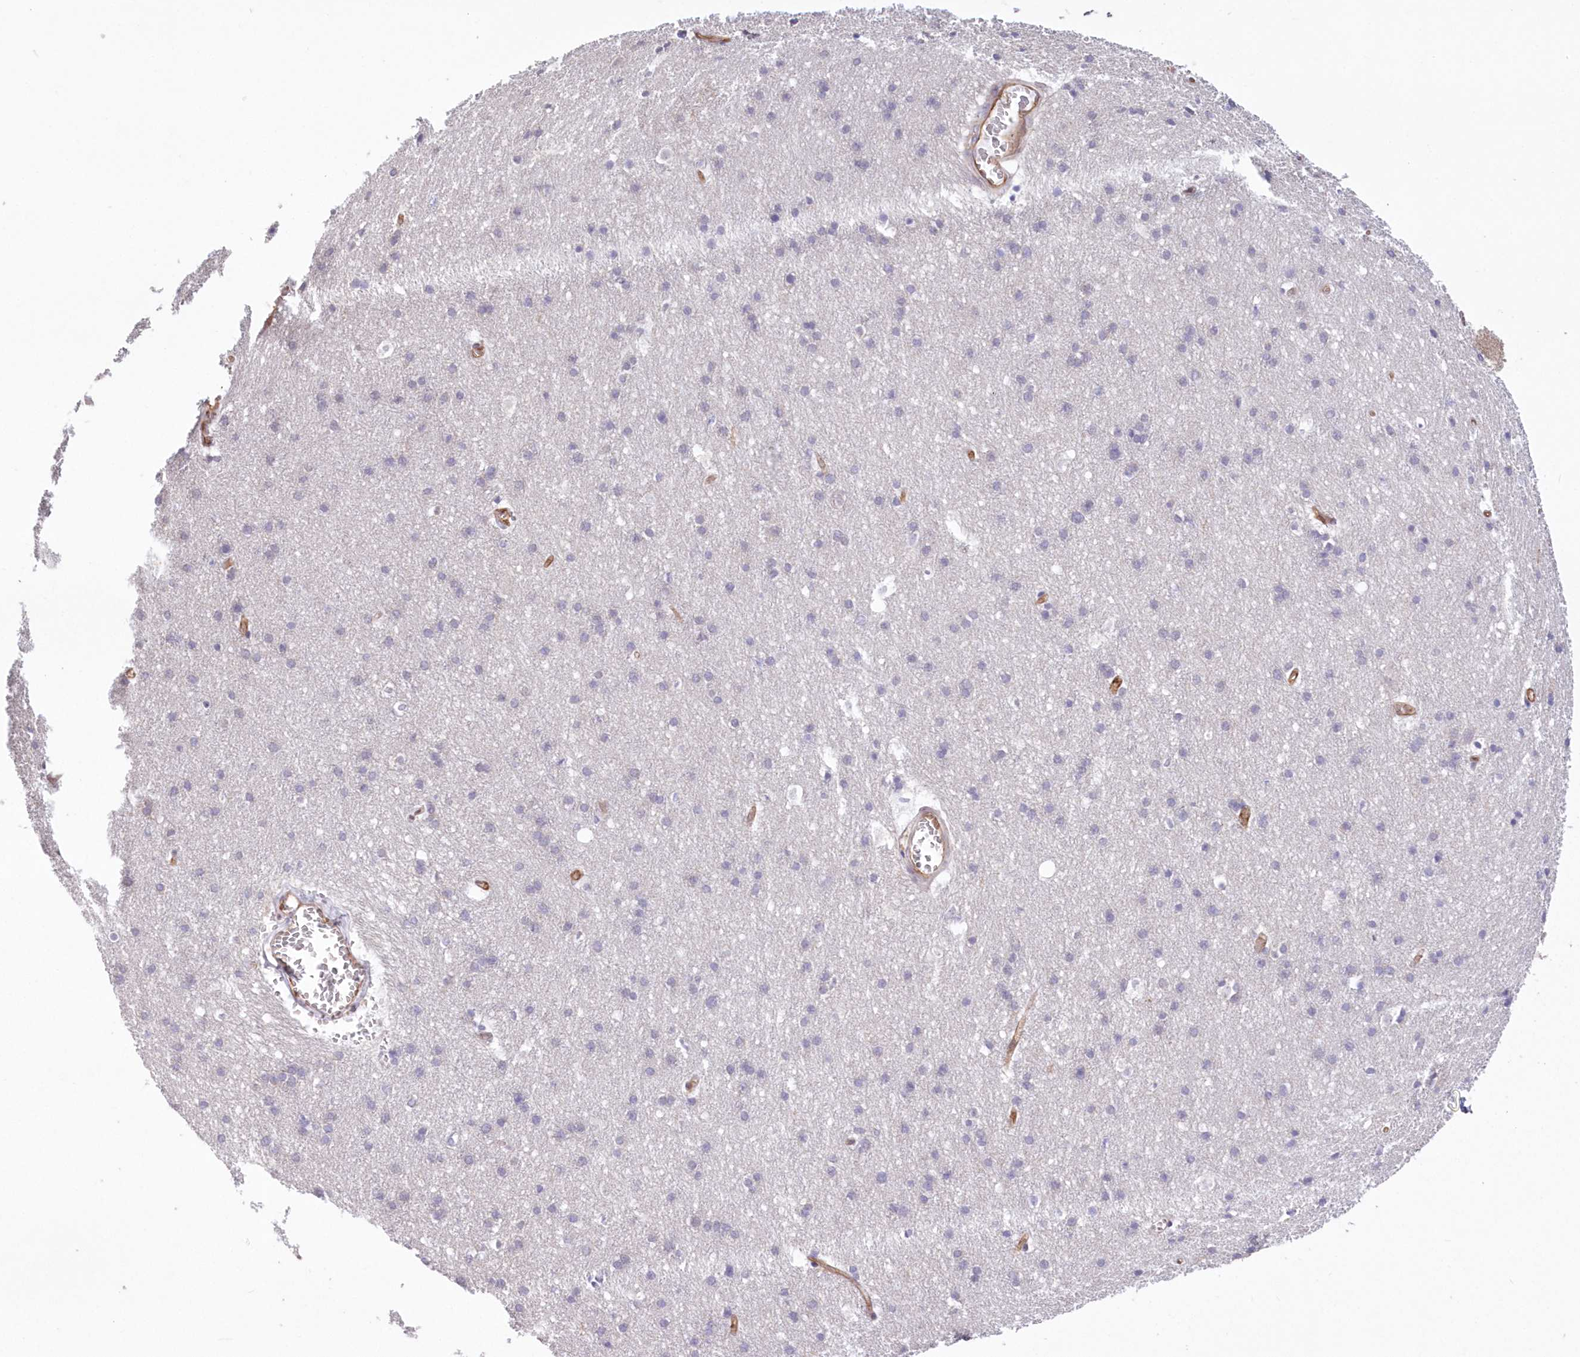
{"staining": {"intensity": "weak", "quantity": ">75%", "location": "cytoplasmic/membranous"}, "tissue": "cerebral cortex", "cell_type": "Endothelial cells", "image_type": "normal", "snomed": [{"axis": "morphology", "description": "Normal tissue, NOS"}, {"axis": "topography", "description": "Cerebral cortex"}], "caption": "A brown stain labels weak cytoplasmic/membranous positivity of a protein in endothelial cells of unremarkable human cerebral cortex. (IHC, brightfield microscopy, high magnification).", "gene": "RAB11FIP5", "patient": {"sex": "male", "age": 54}}